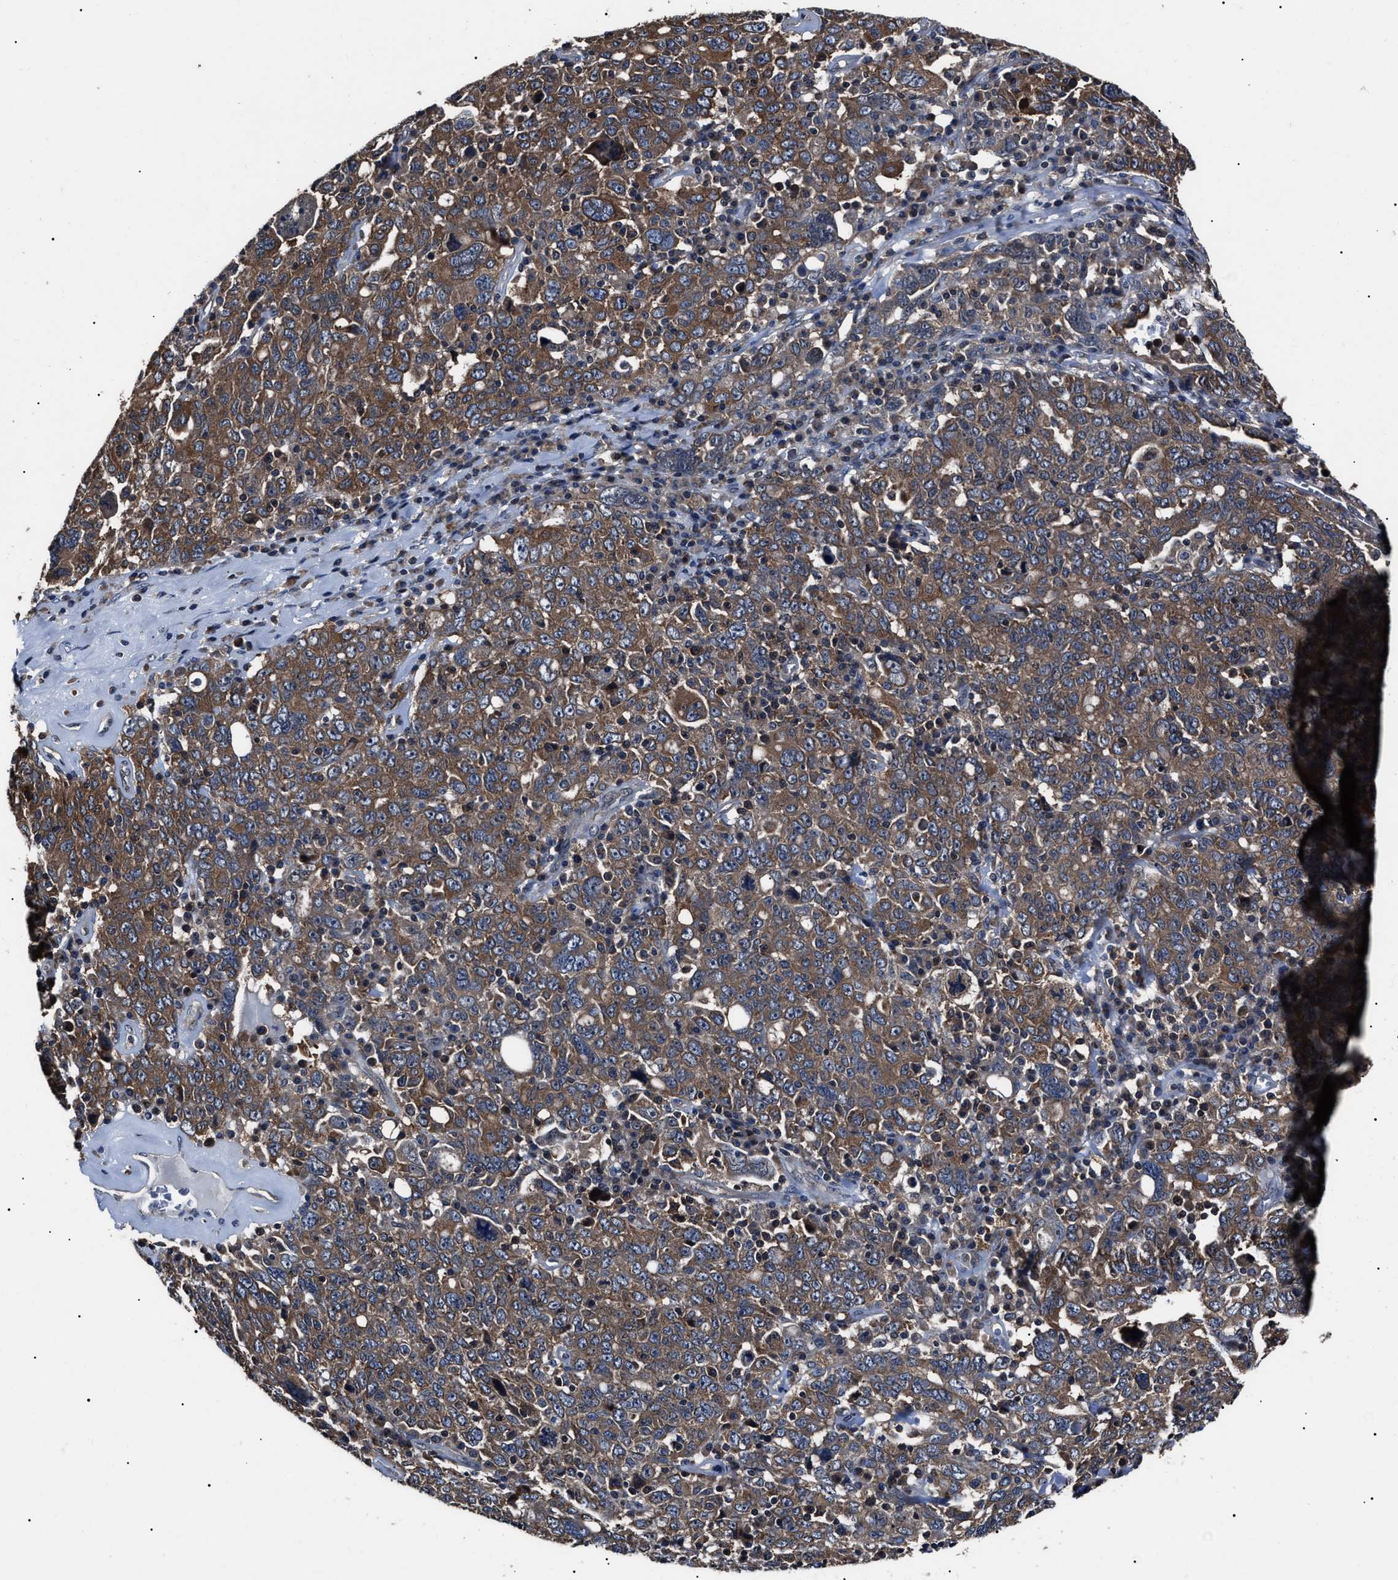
{"staining": {"intensity": "moderate", "quantity": ">75%", "location": "cytoplasmic/membranous"}, "tissue": "ovarian cancer", "cell_type": "Tumor cells", "image_type": "cancer", "snomed": [{"axis": "morphology", "description": "Carcinoma, endometroid"}, {"axis": "topography", "description": "Ovary"}], "caption": "About >75% of tumor cells in endometroid carcinoma (ovarian) exhibit moderate cytoplasmic/membranous protein expression as visualized by brown immunohistochemical staining.", "gene": "CCT8", "patient": {"sex": "female", "age": 62}}